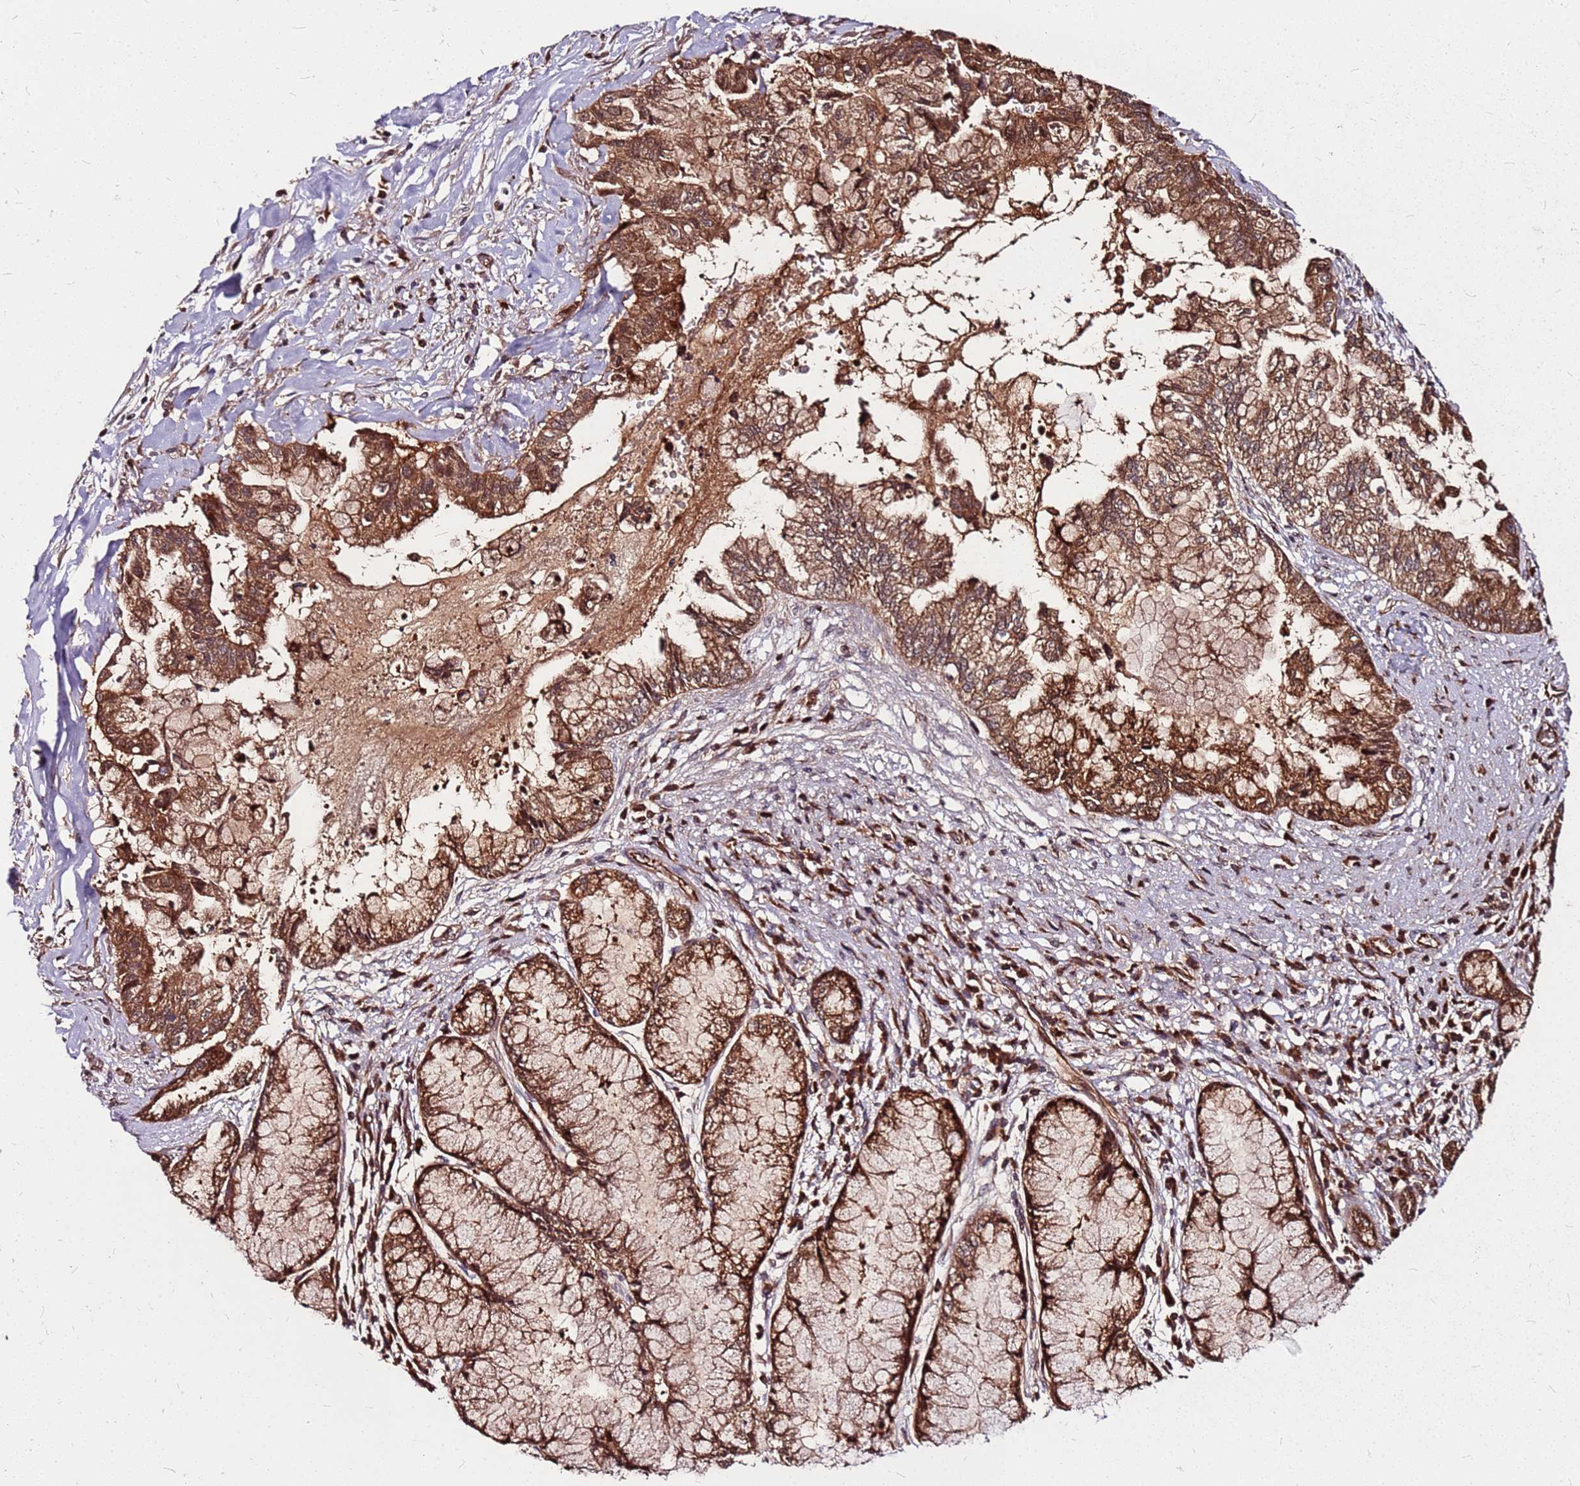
{"staining": {"intensity": "strong", "quantity": ">75%", "location": "cytoplasmic/membranous"}, "tissue": "pancreatic cancer", "cell_type": "Tumor cells", "image_type": "cancer", "snomed": [{"axis": "morphology", "description": "Adenocarcinoma, NOS"}, {"axis": "topography", "description": "Pancreas"}], "caption": "IHC photomicrograph of neoplastic tissue: pancreatic adenocarcinoma stained using immunohistochemistry (IHC) shows high levels of strong protein expression localized specifically in the cytoplasmic/membranous of tumor cells, appearing as a cytoplasmic/membranous brown color.", "gene": "LYPLAL1", "patient": {"sex": "male", "age": 73}}